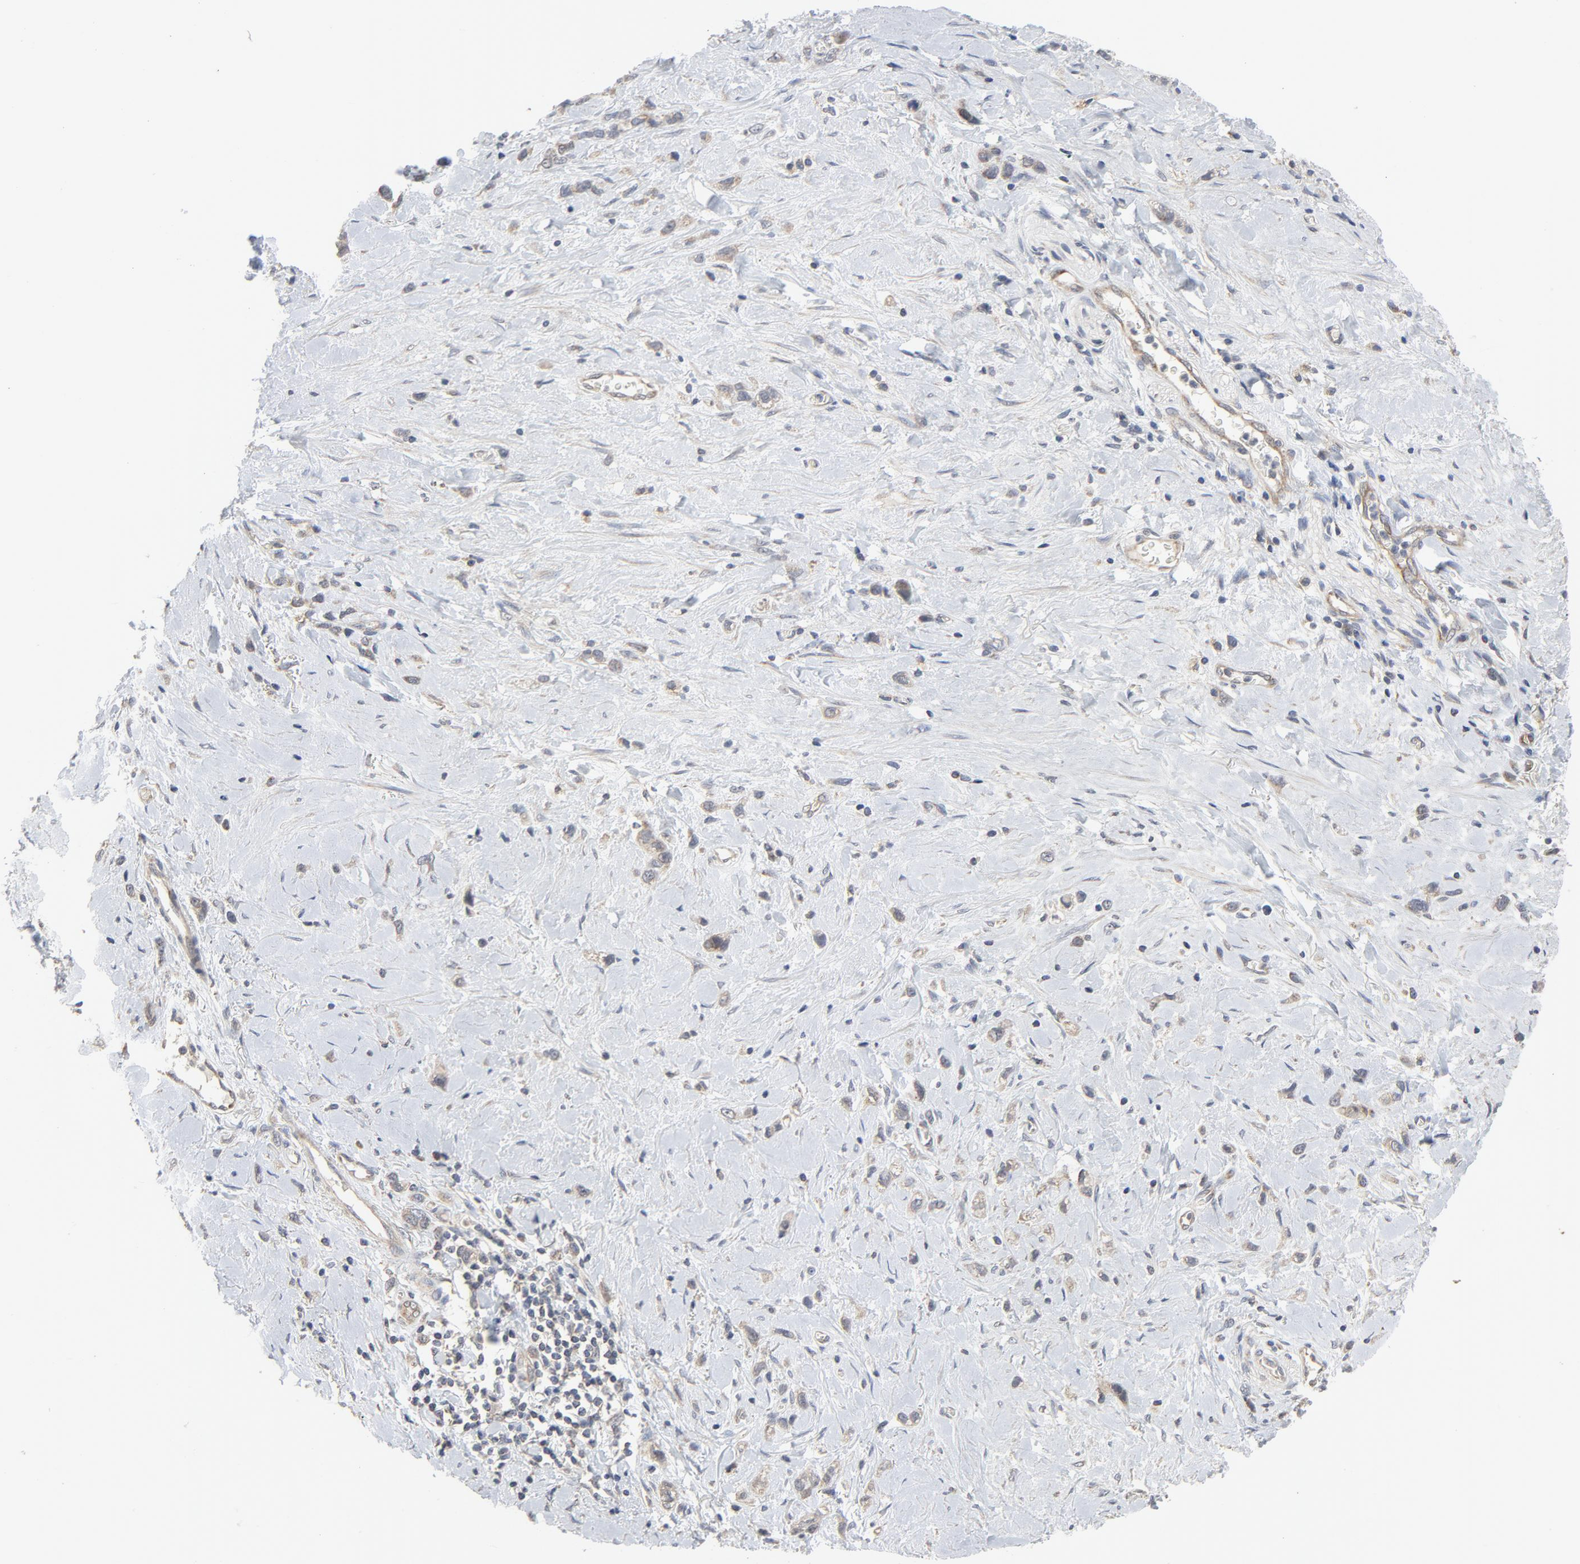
{"staining": {"intensity": "weak", "quantity": ">75%", "location": "nuclear"}, "tissue": "stomach cancer", "cell_type": "Tumor cells", "image_type": "cancer", "snomed": [{"axis": "morphology", "description": "Normal tissue, NOS"}, {"axis": "morphology", "description": "Adenocarcinoma, NOS"}, {"axis": "morphology", "description": "Adenocarcinoma, High grade"}, {"axis": "topography", "description": "Stomach, upper"}, {"axis": "topography", "description": "Stomach"}], "caption": "Protein staining demonstrates weak nuclear staining in about >75% of tumor cells in stomach cancer (high-grade adenocarcinoma).", "gene": "C14orf119", "patient": {"sex": "female", "age": 65}}